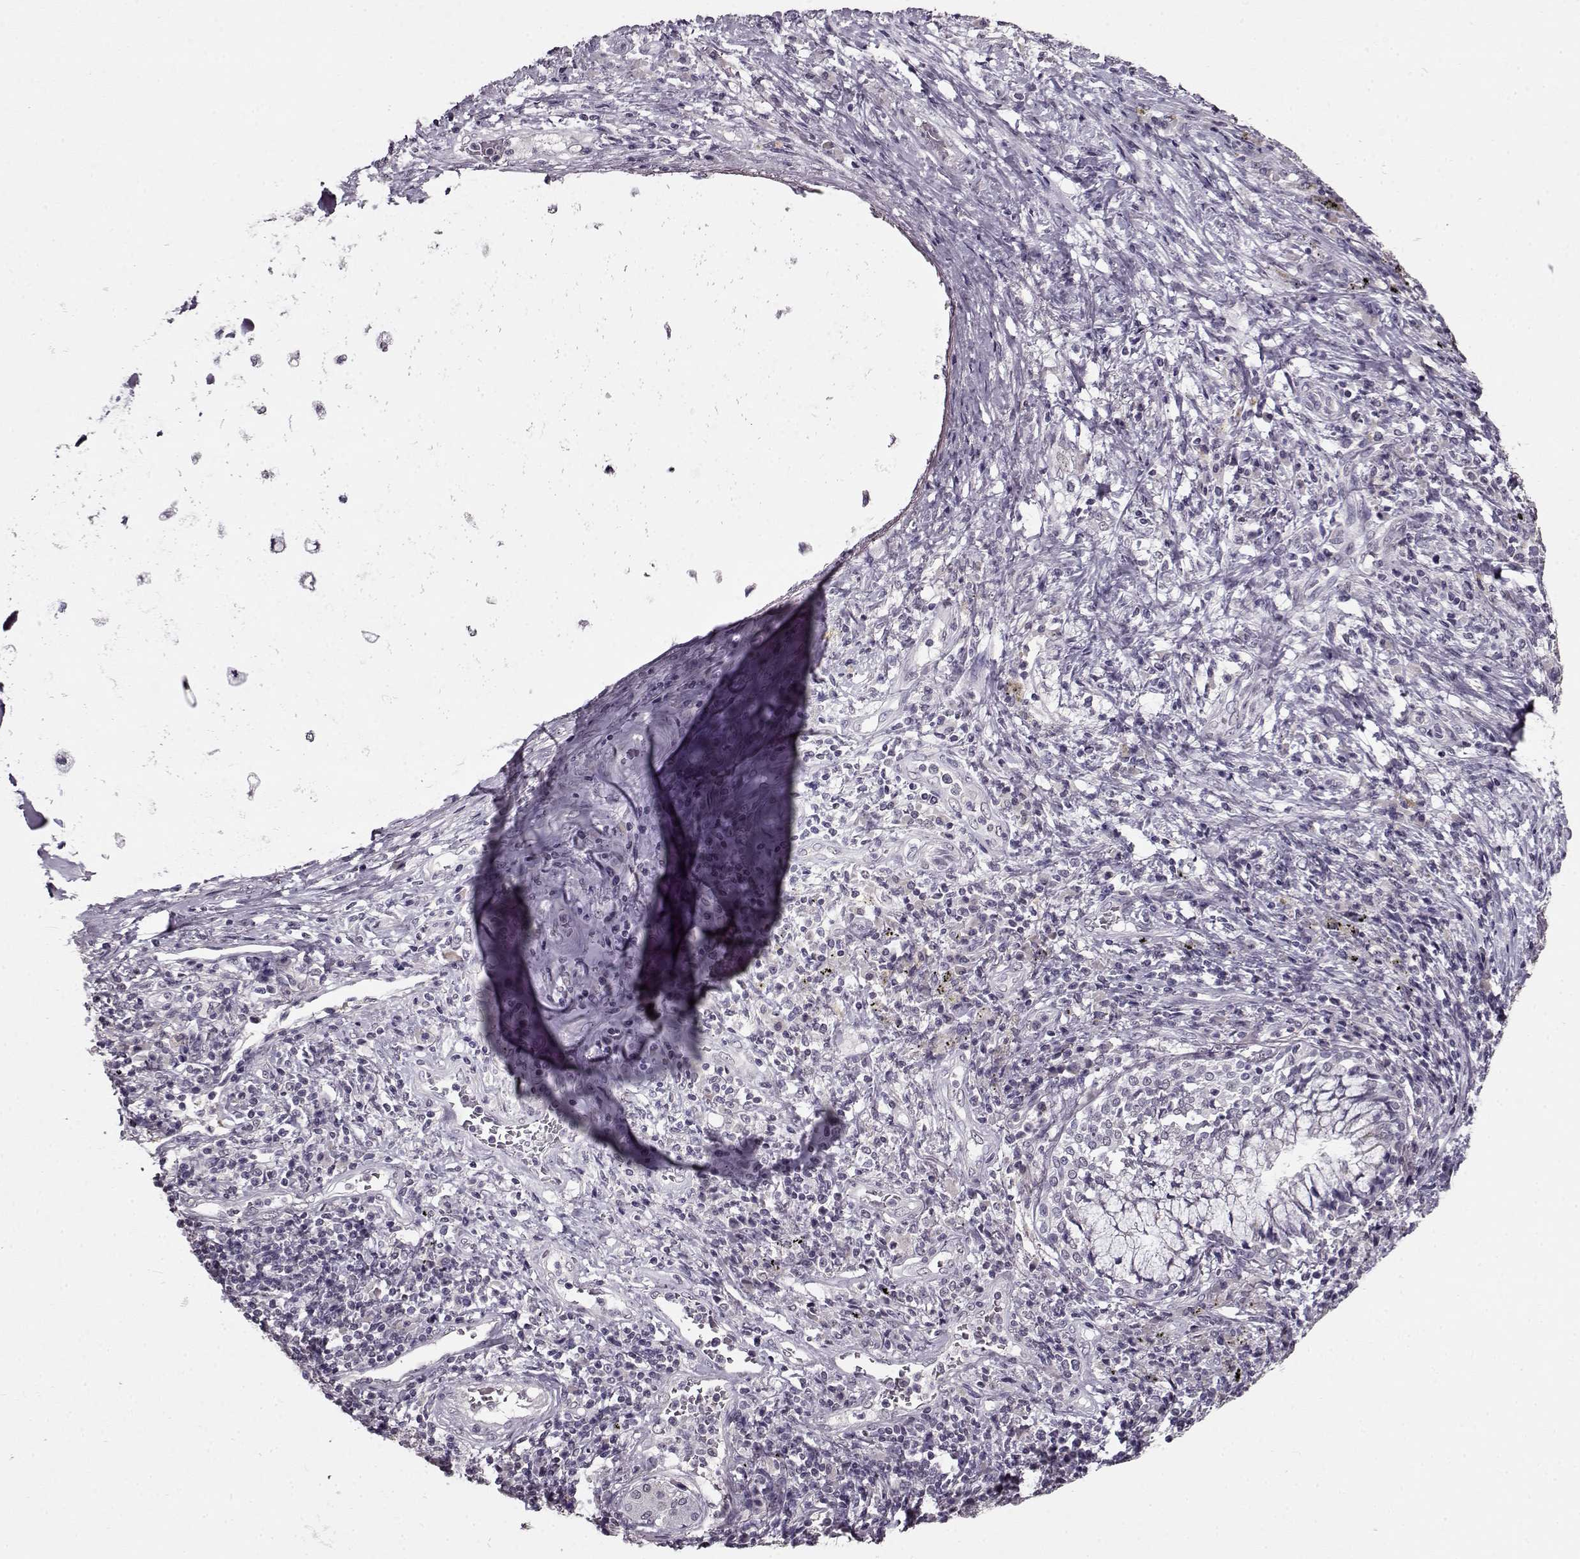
{"staining": {"intensity": "weak", "quantity": "<25%", "location": "nuclear"}, "tissue": "lung cancer", "cell_type": "Tumor cells", "image_type": "cancer", "snomed": [{"axis": "morphology", "description": "Normal tissue, NOS"}, {"axis": "morphology", "description": "Squamous cell carcinoma, NOS"}, {"axis": "topography", "description": "Bronchus"}, {"axis": "topography", "description": "Lung"}], "caption": "IHC image of neoplastic tissue: squamous cell carcinoma (lung) stained with DAB exhibits no significant protein staining in tumor cells.", "gene": "RP1L1", "patient": {"sex": "male", "age": 64}}